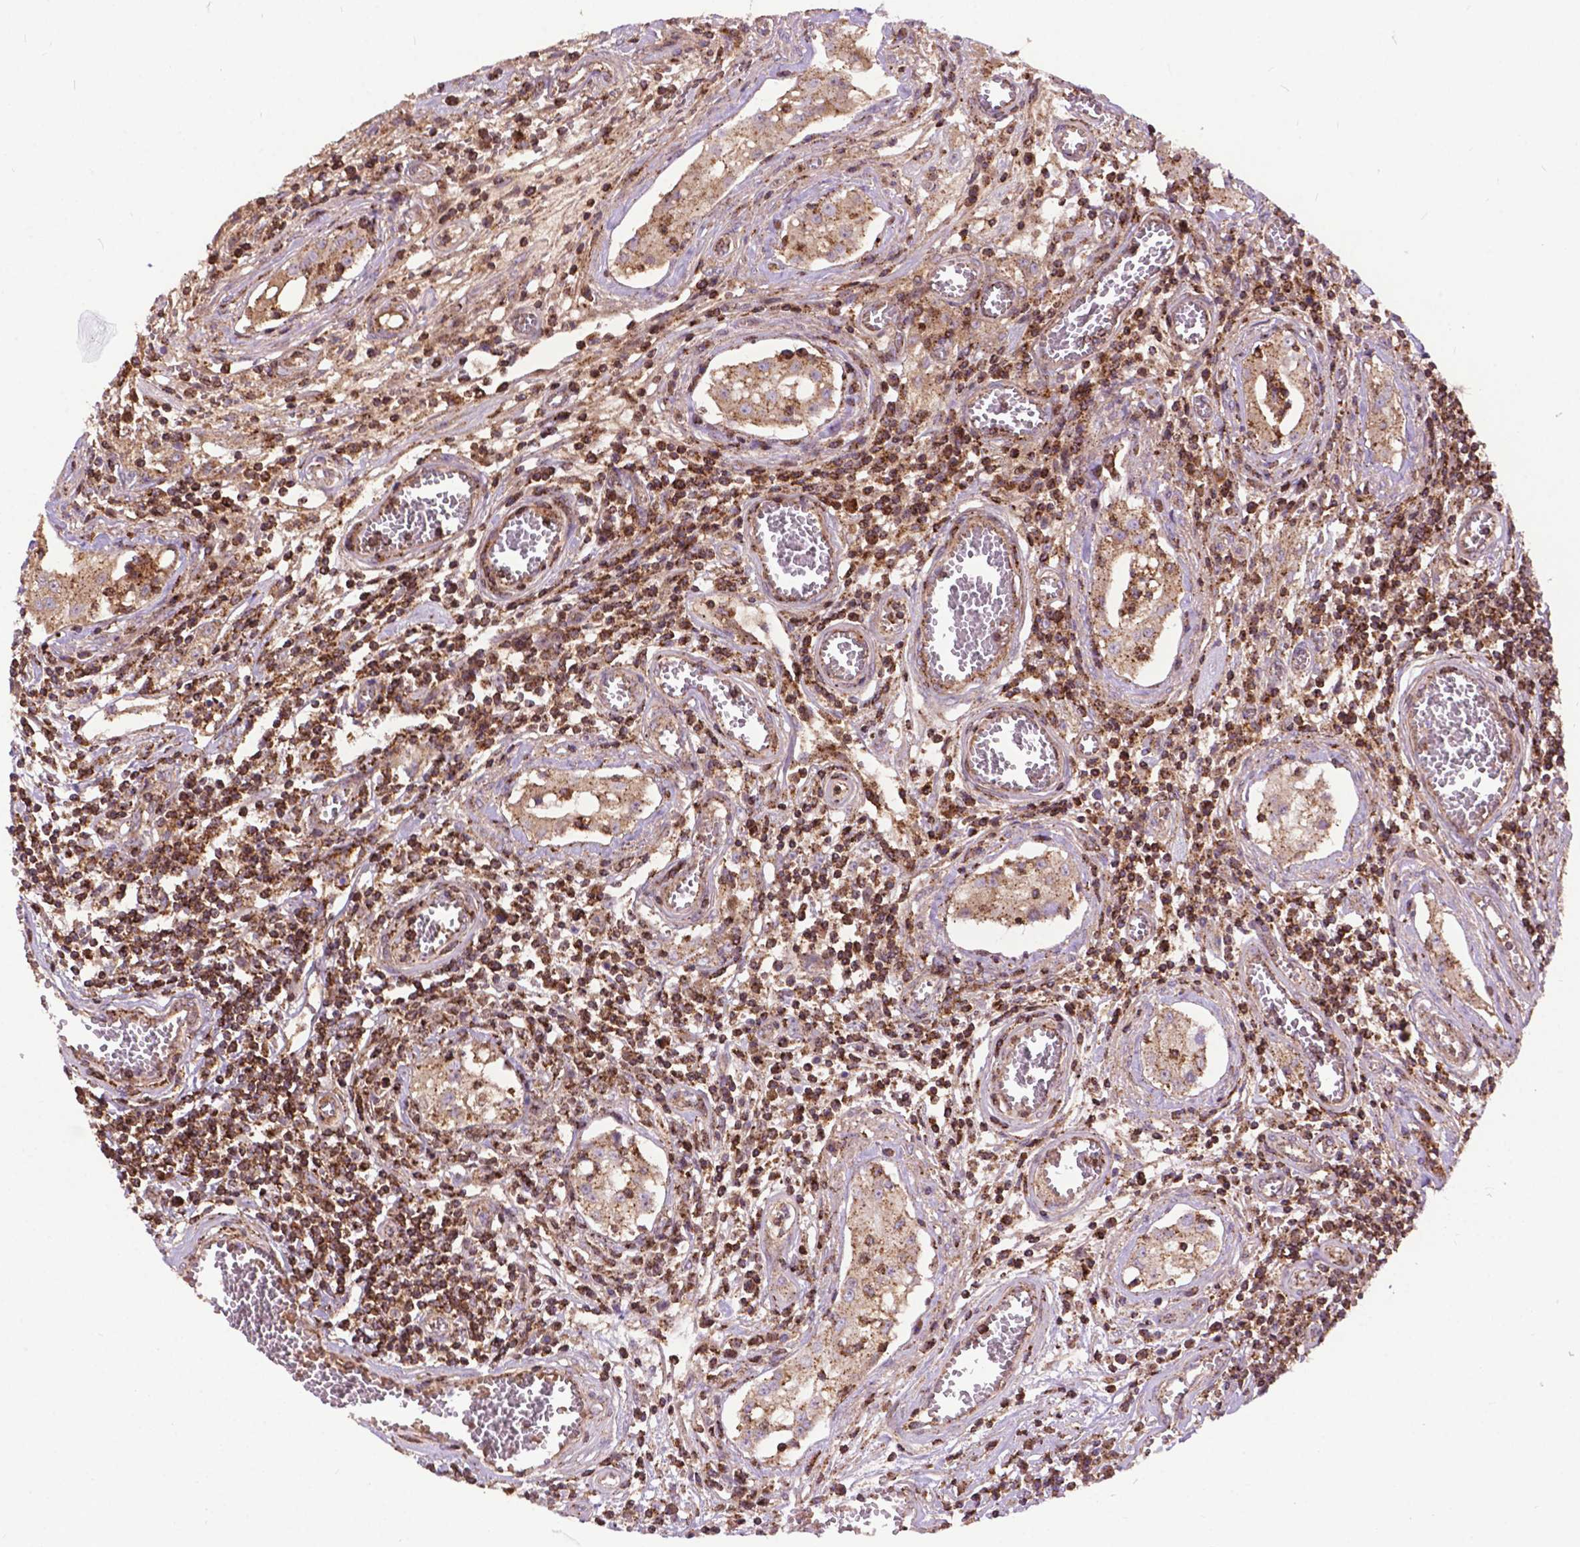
{"staining": {"intensity": "weak", "quantity": ">75%", "location": "cytoplasmic/membranous"}, "tissue": "testis cancer", "cell_type": "Tumor cells", "image_type": "cancer", "snomed": [{"axis": "morphology", "description": "Carcinoma, Embryonal, NOS"}, {"axis": "topography", "description": "Testis"}], "caption": "Weak cytoplasmic/membranous protein staining is present in approximately >75% of tumor cells in testis cancer.", "gene": "CHMP4A", "patient": {"sex": "male", "age": 36}}